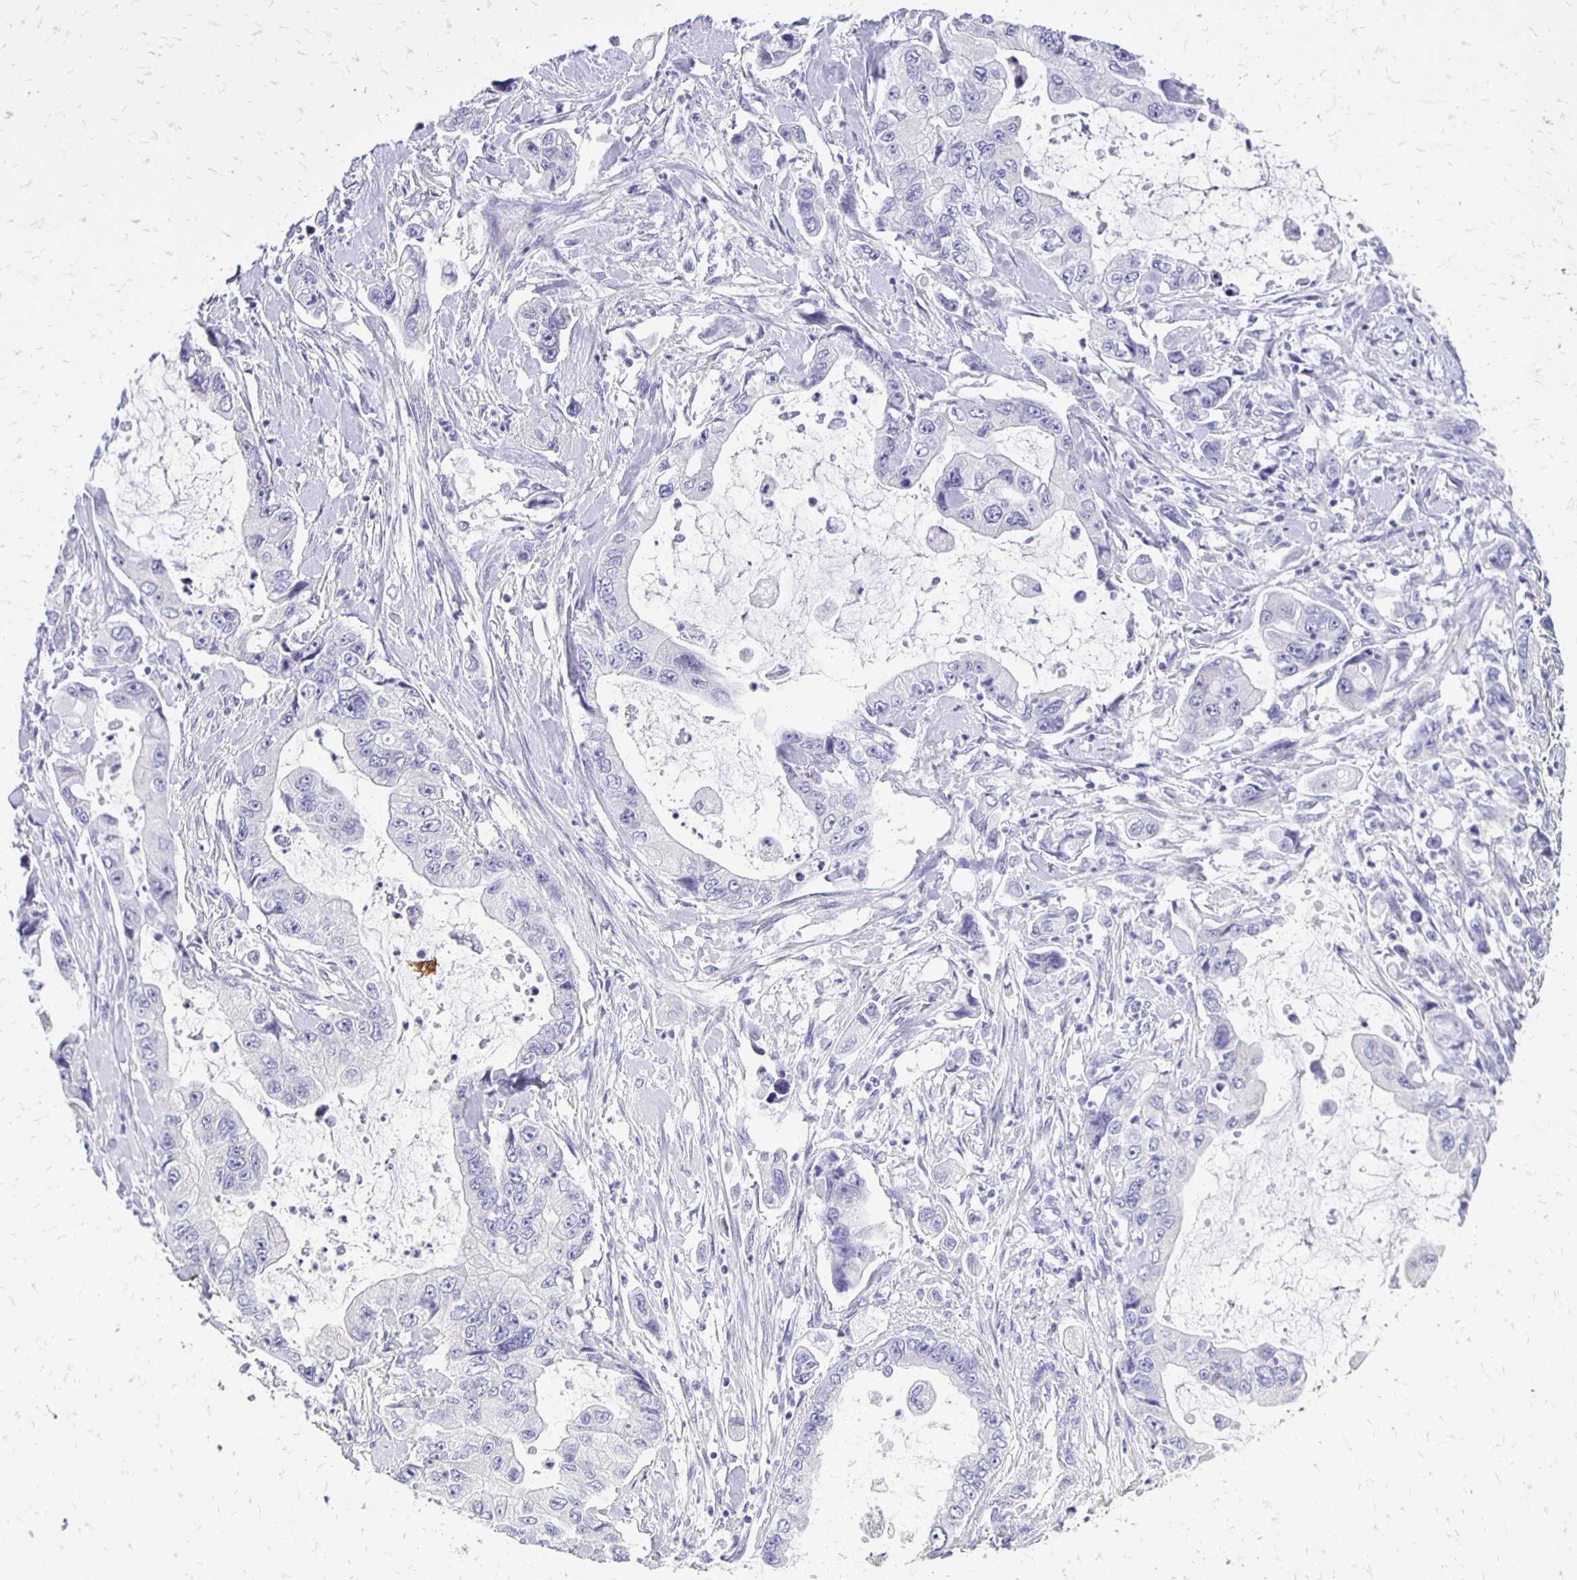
{"staining": {"intensity": "negative", "quantity": "none", "location": "none"}, "tissue": "stomach cancer", "cell_type": "Tumor cells", "image_type": "cancer", "snomed": [{"axis": "morphology", "description": "Adenocarcinoma, NOS"}, {"axis": "topography", "description": "Pancreas"}, {"axis": "topography", "description": "Stomach, upper"}, {"axis": "topography", "description": "Stomach"}], "caption": "Tumor cells show no significant positivity in adenocarcinoma (stomach).", "gene": "ANKRD45", "patient": {"sex": "male", "age": 77}}